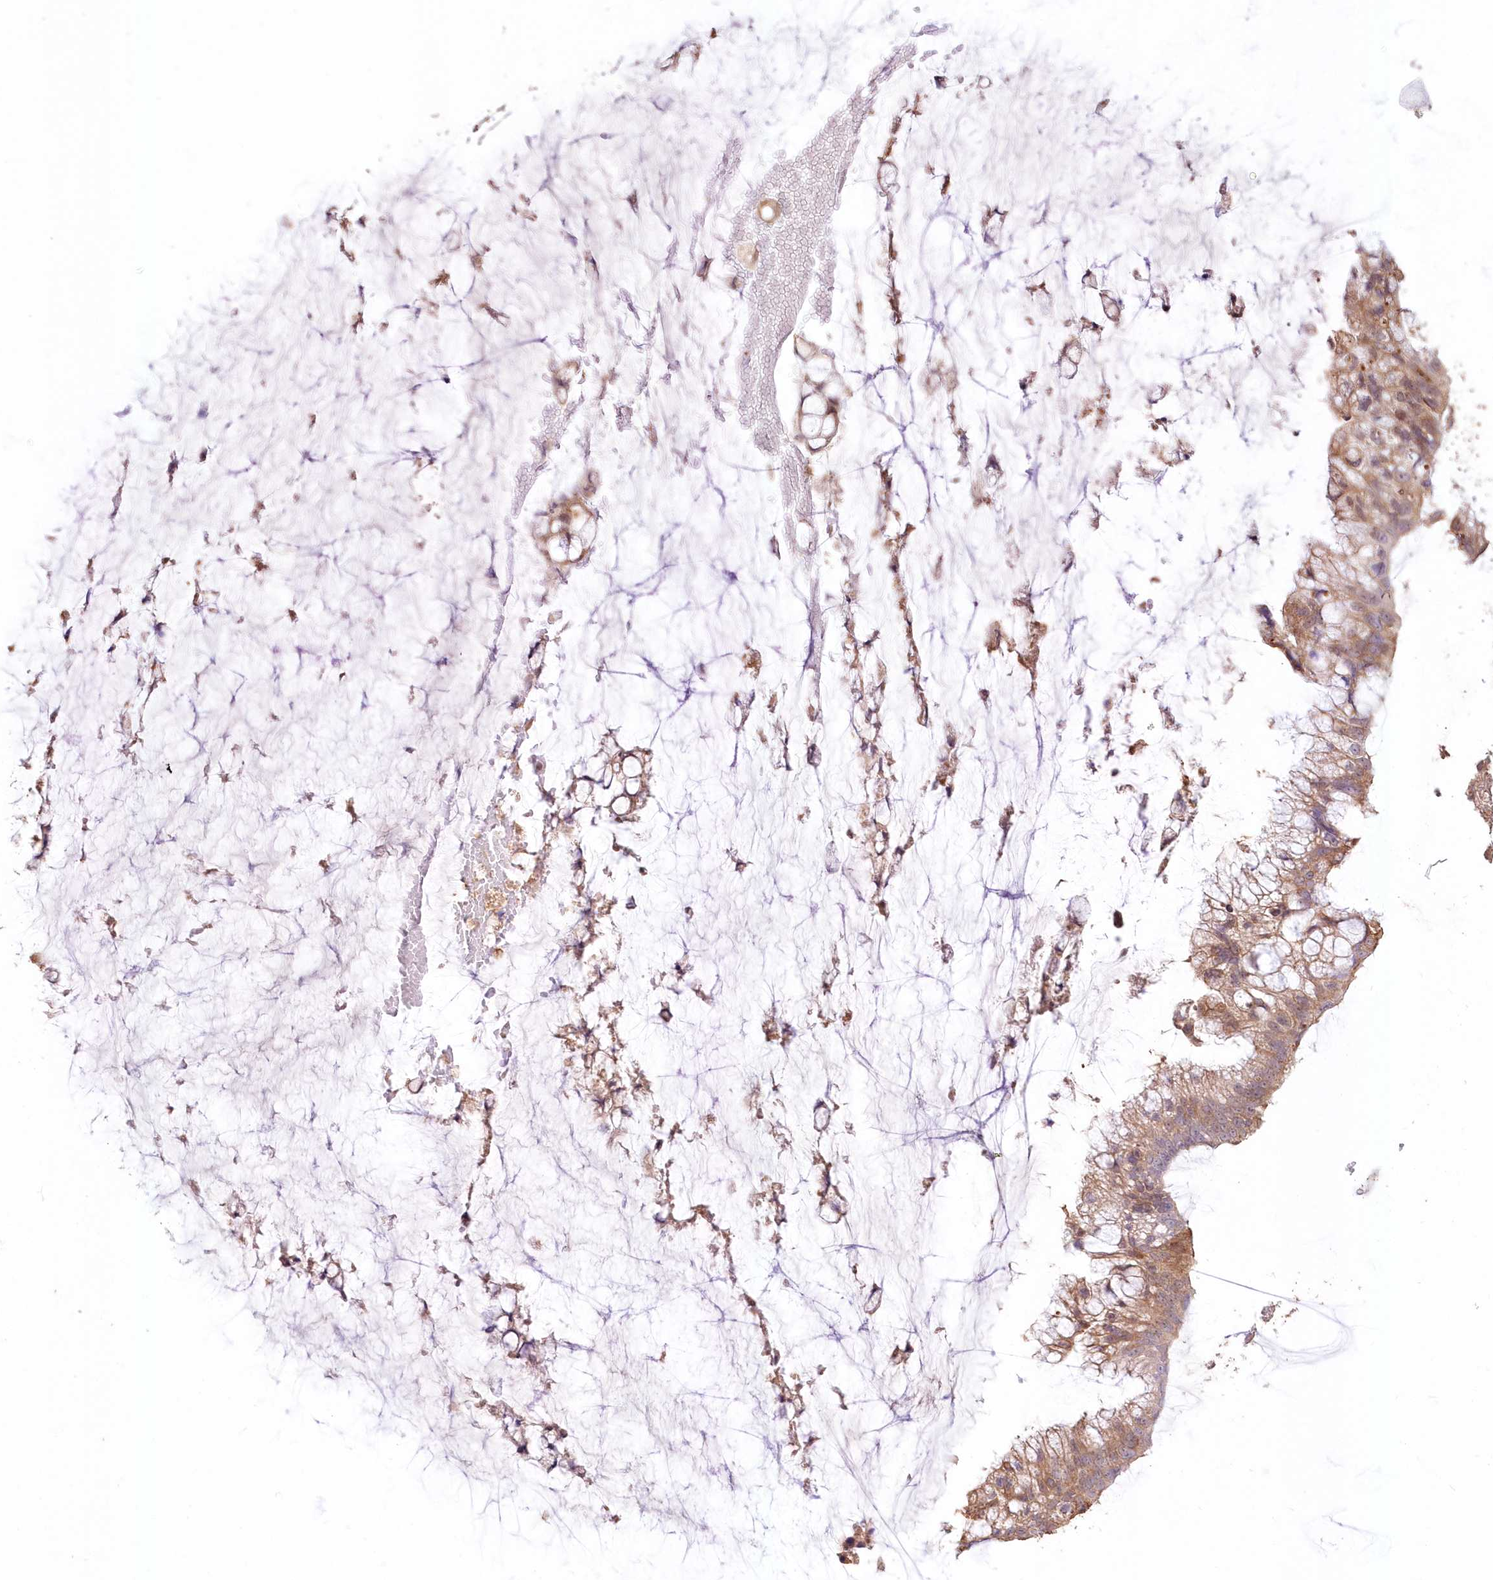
{"staining": {"intensity": "moderate", "quantity": ">75%", "location": "cytoplasmic/membranous"}, "tissue": "ovarian cancer", "cell_type": "Tumor cells", "image_type": "cancer", "snomed": [{"axis": "morphology", "description": "Cystadenocarcinoma, mucinous, NOS"}, {"axis": "topography", "description": "Ovary"}], "caption": "High-magnification brightfield microscopy of ovarian cancer stained with DAB (brown) and counterstained with hematoxylin (blue). tumor cells exhibit moderate cytoplasmic/membranous staining is present in about>75% of cells. (DAB IHC, brown staining for protein, blue staining for nuclei).", "gene": "STK17B", "patient": {"sex": "female", "age": 39}}